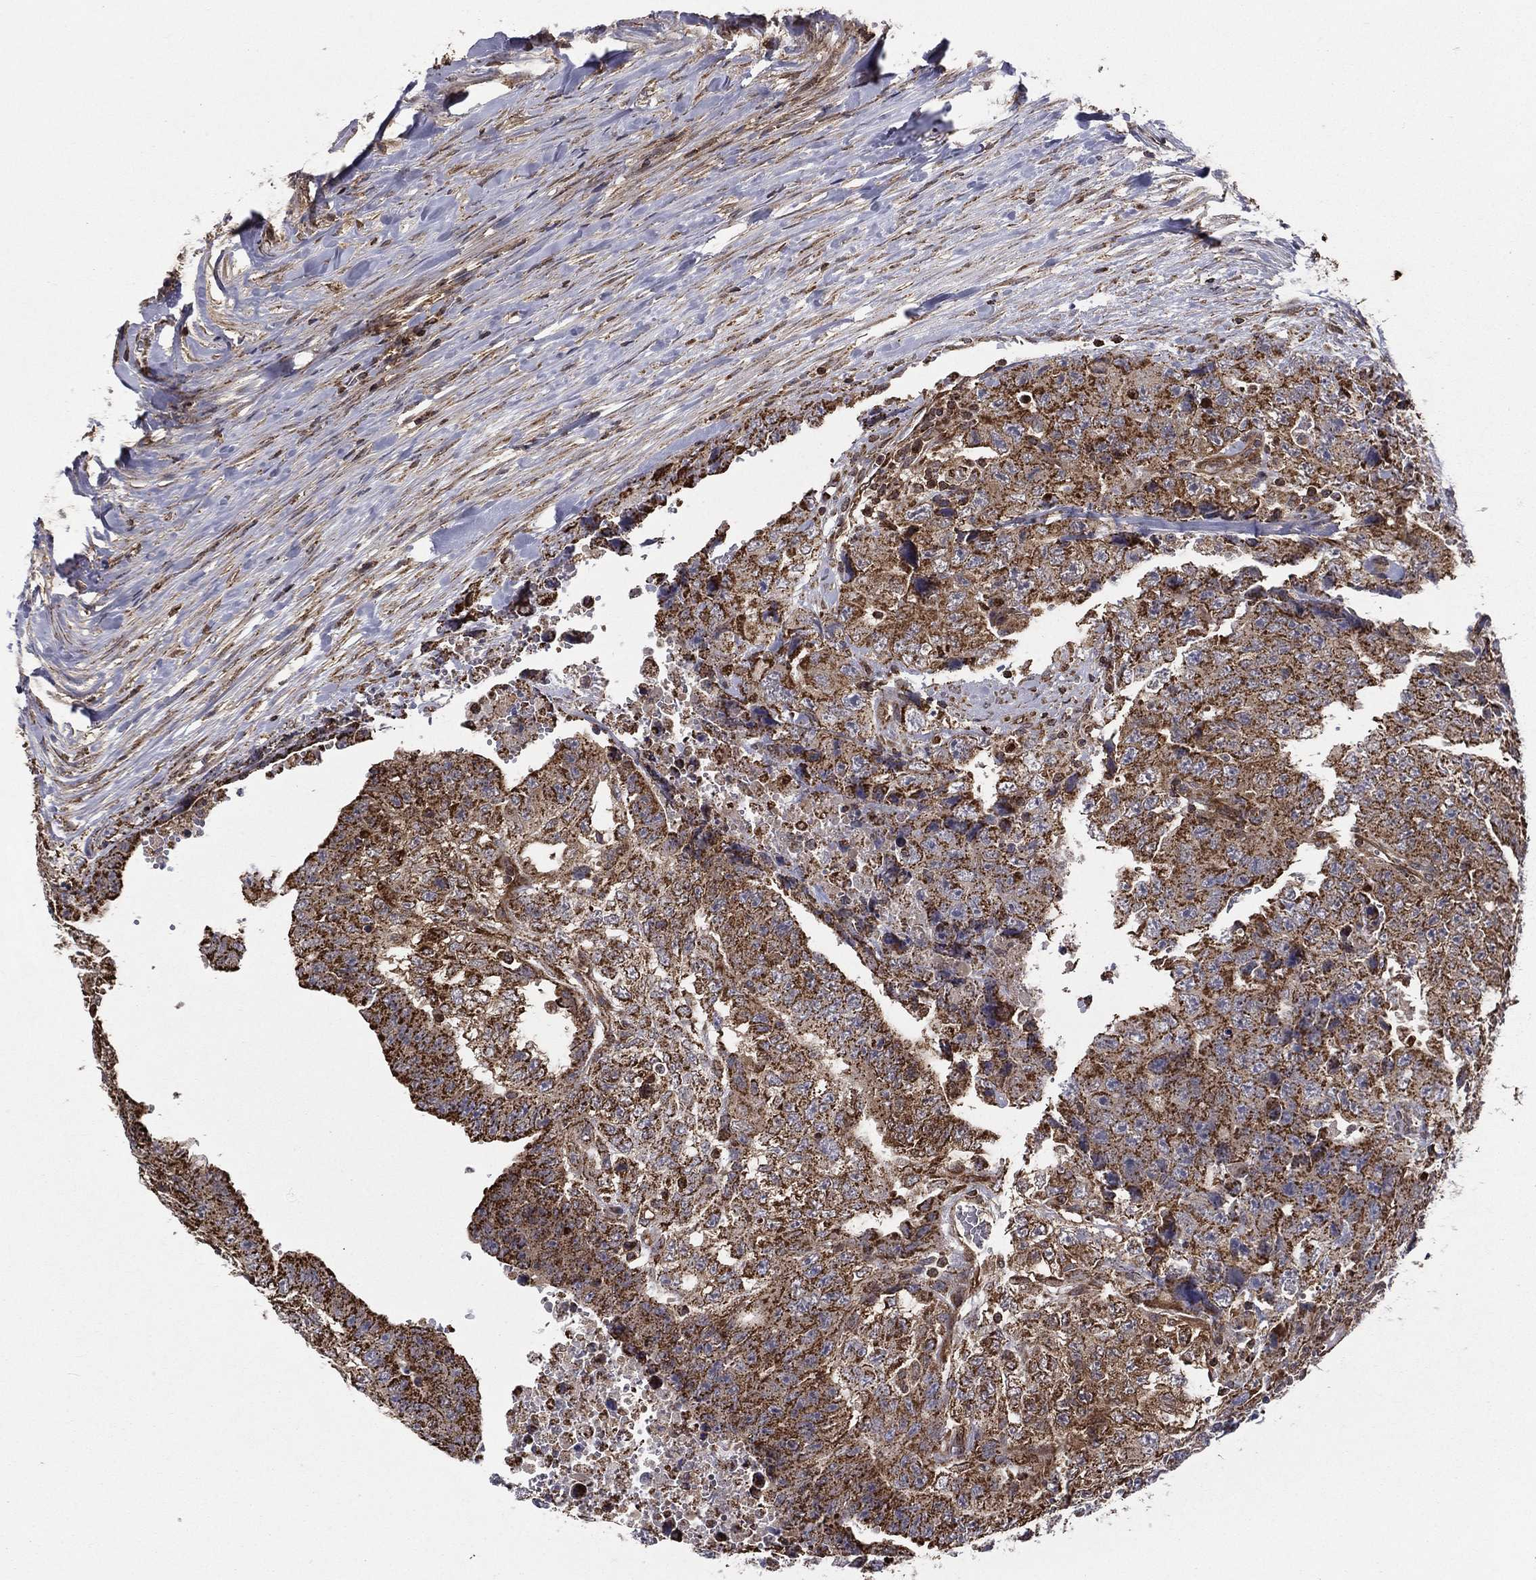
{"staining": {"intensity": "moderate", "quantity": ">75%", "location": "cytoplasmic/membranous"}, "tissue": "testis cancer", "cell_type": "Tumor cells", "image_type": "cancer", "snomed": [{"axis": "morphology", "description": "Carcinoma, Embryonal, NOS"}, {"axis": "topography", "description": "Testis"}], "caption": "Immunohistochemical staining of embryonal carcinoma (testis) exhibits medium levels of moderate cytoplasmic/membranous positivity in about >75% of tumor cells.", "gene": "RIGI", "patient": {"sex": "male", "age": 24}}